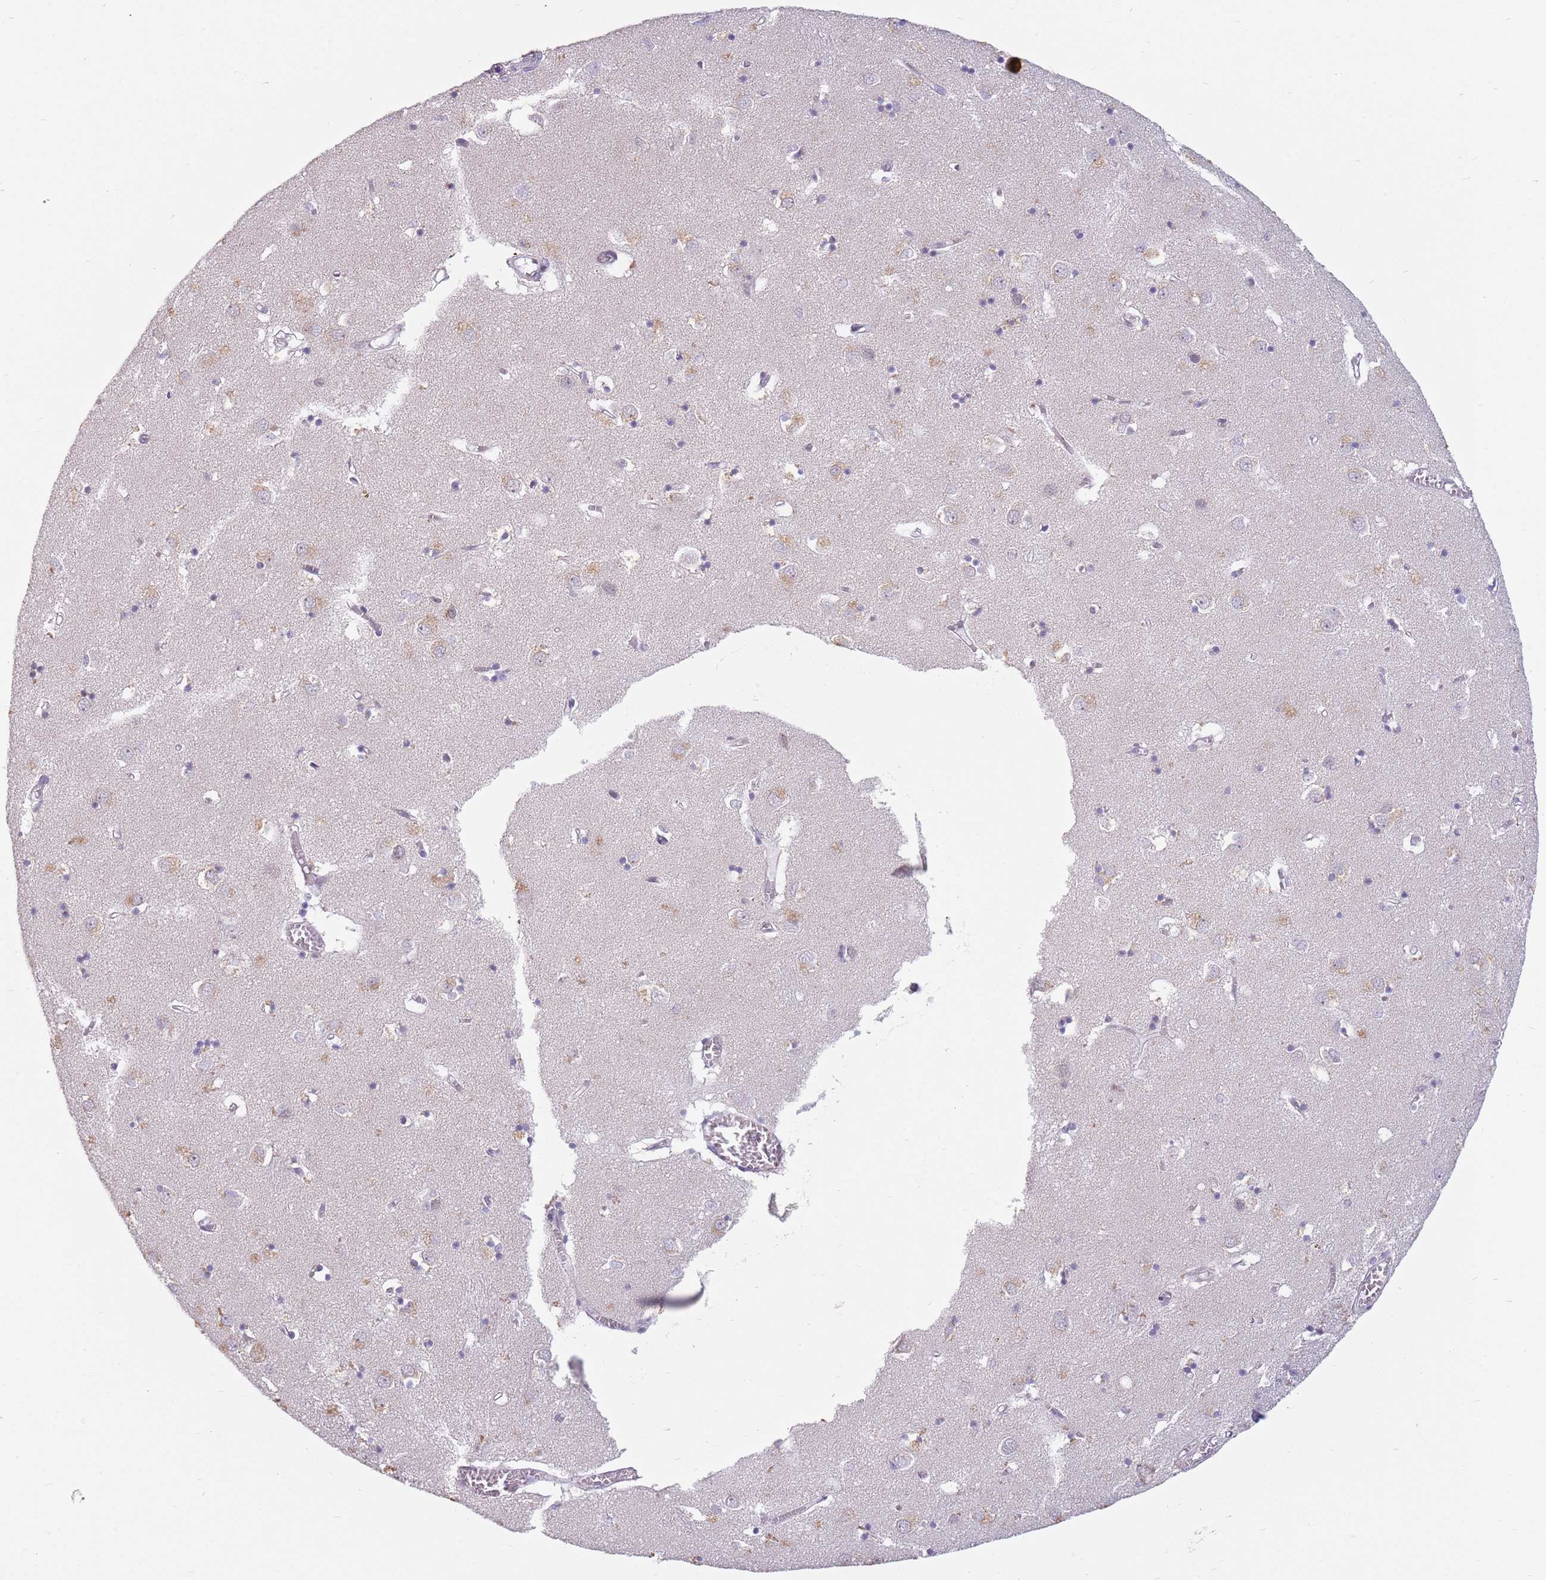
{"staining": {"intensity": "negative", "quantity": "none", "location": "none"}, "tissue": "caudate", "cell_type": "Glial cells", "image_type": "normal", "snomed": [{"axis": "morphology", "description": "Normal tissue, NOS"}, {"axis": "topography", "description": "Lateral ventricle wall"}], "caption": "High power microscopy image of an immunohistochemistry micrograph of benign caudate, revealing no significant expression in glial cells.", "gene": "ZNF574", "patient": {"sex": "male", "age": 70}}